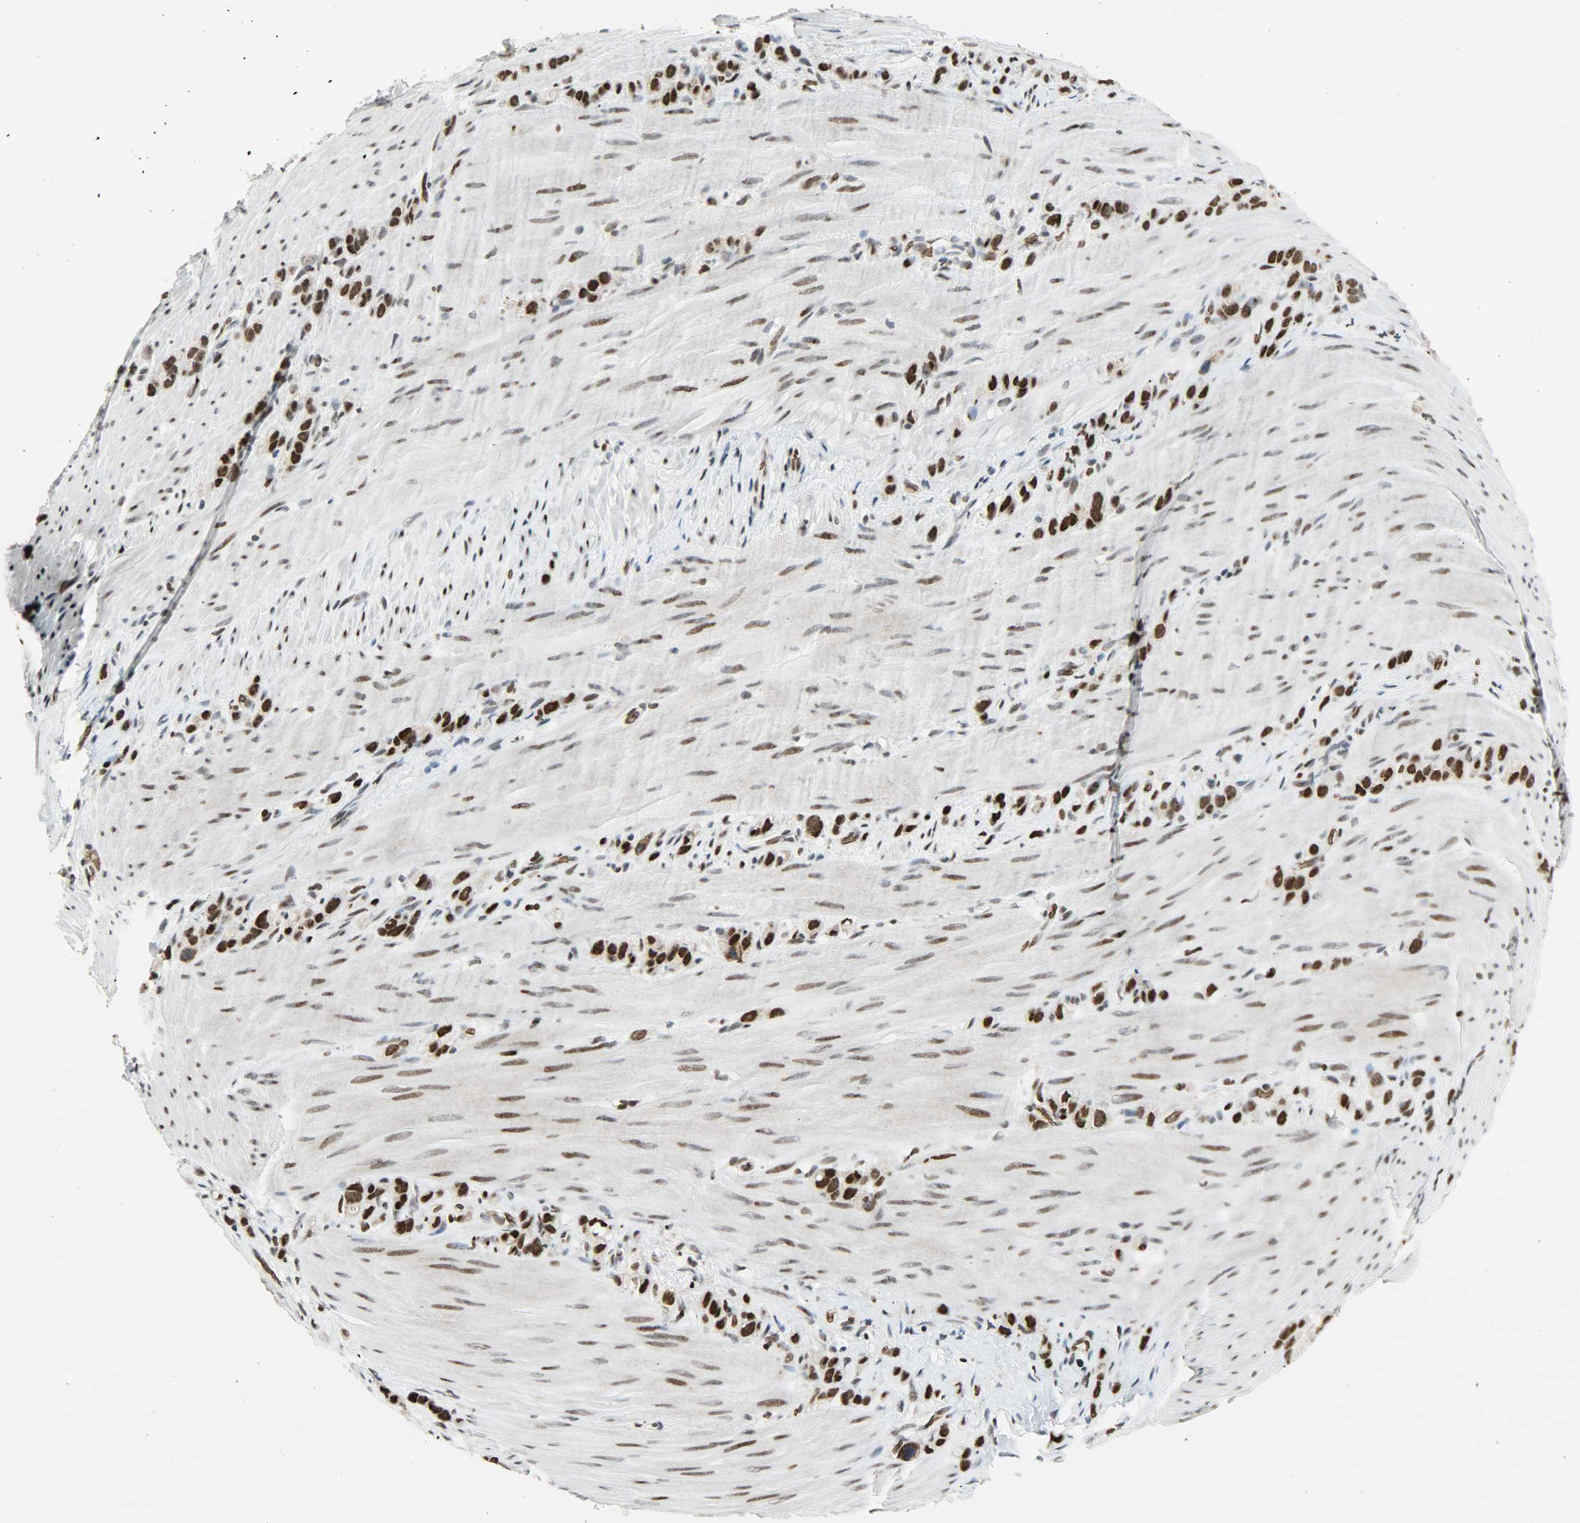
{"staining": {"intensity": "strong", "quantity": ">75%", "location": "nuclear"}, "tissue": "stomach cancer", "cell_type": "Tumor cells", "image_type": "cancer", "snomed": [{"axis": "morphology", "description": "Normal tissue, NOS"}, {"axis": "morphology", "description": "Adenocarcinoma, NOS"}, {"axis": "morphology", "description": "Adenocarcinoma, High grade"}, {"axis": "topography", "description": "Stomach, upper"}, {"axis": "topography", "description": "Stomach"}], "caption": "Immunohistochemical staining of stomach cancer demonstrates strong nuclear protein staining in approximately >75% of tumor cells. Immunohistochemistry (ihc) stains the protein of interest in brown and the nuclei are stained blue.", "gene": "SNAI1", "patient": {"sex": "female", "age": 65}}